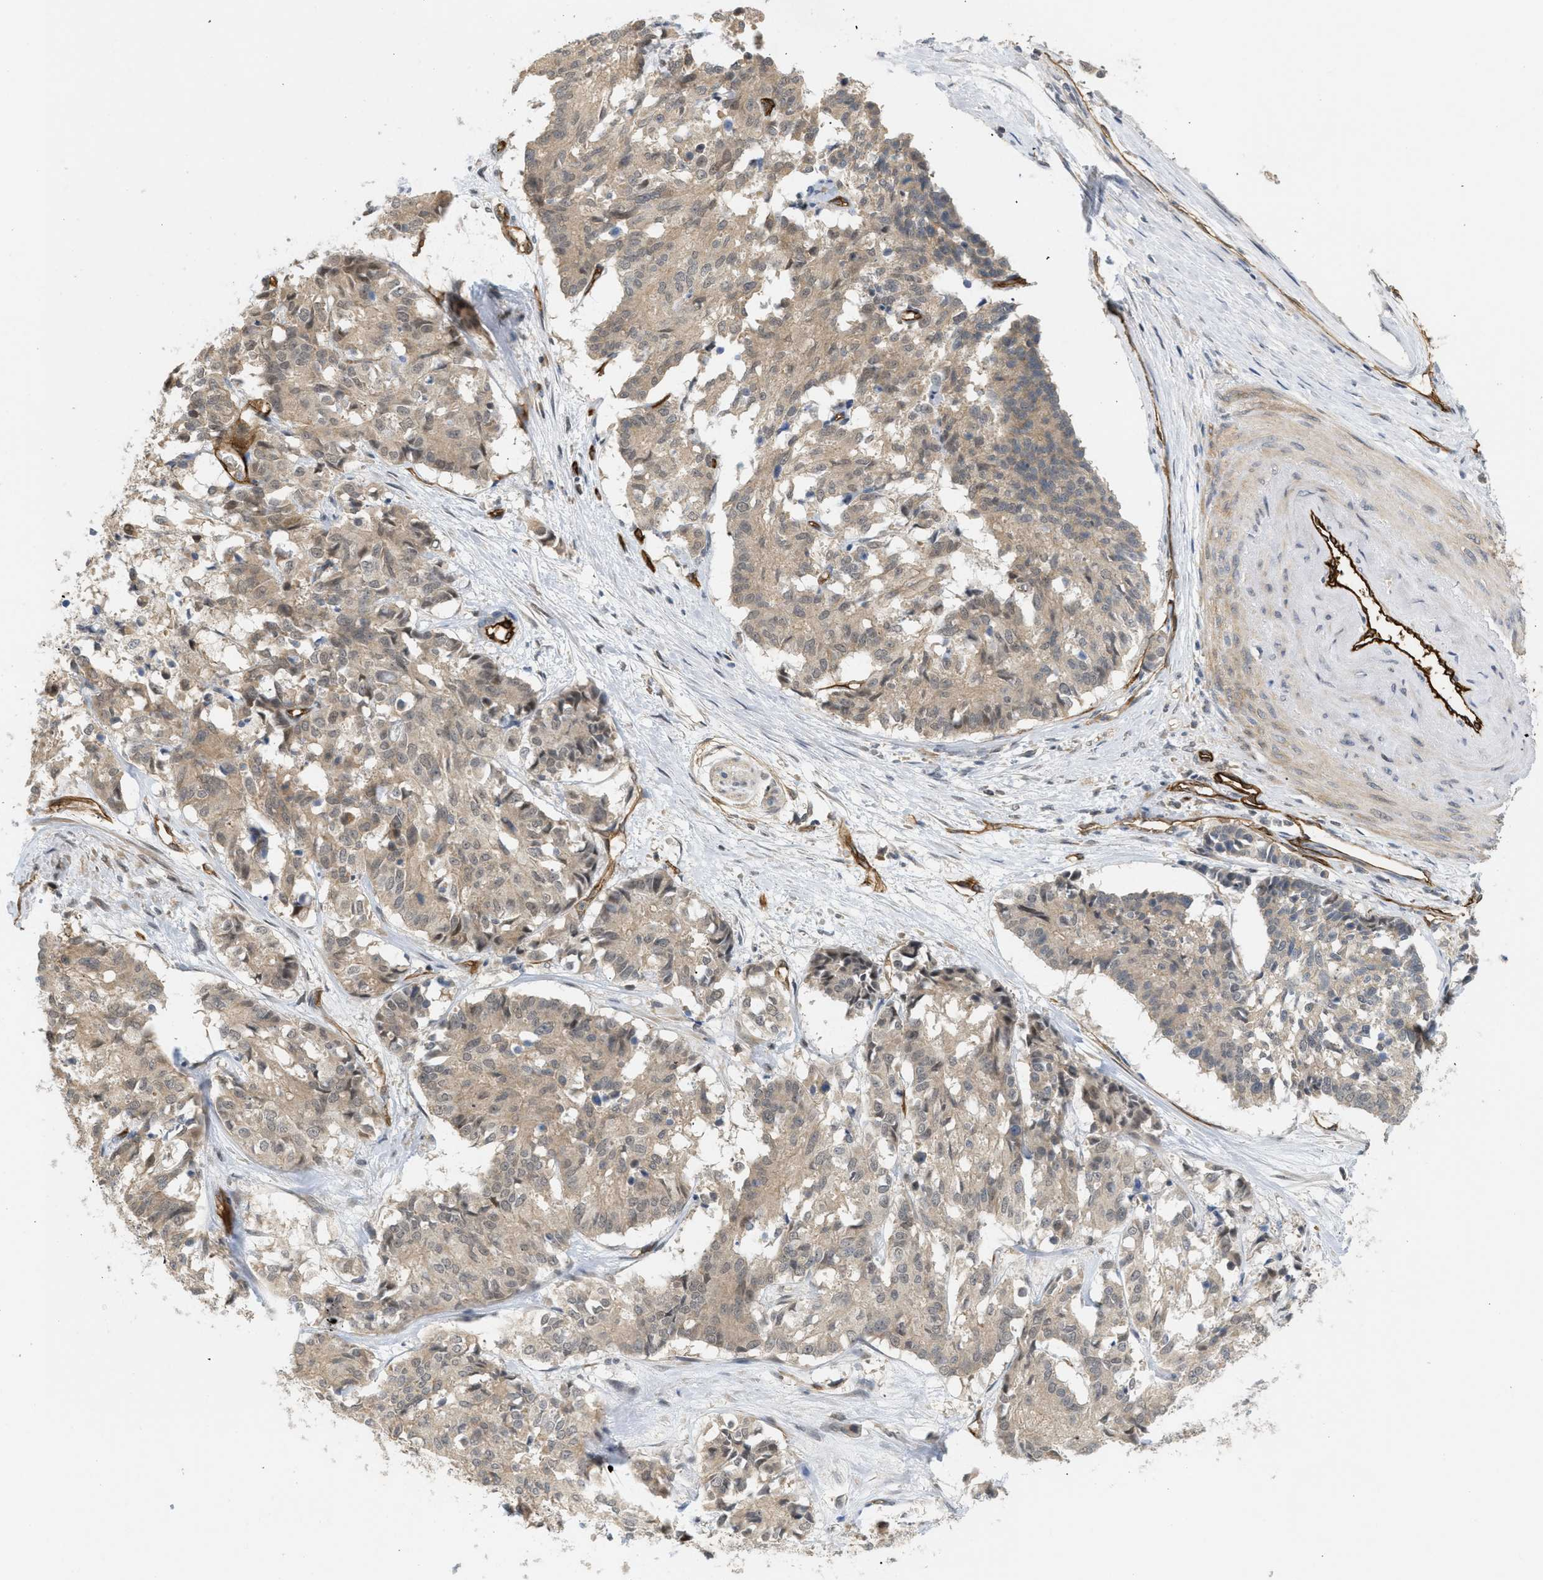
{"staining": {"intensity": "weak", "quantity": ">75%", "location": "cytoplasmic/membranous"}, "tissue": "cervical cancer", "cell_type": "Tumor cells", "image_type": "cancer", "snomed": [{"axis": "morphology", "description": "Squamous cell carcinoma, NOS"}, {"axis": "topography", "description": "Cervix"}], "caption": "The photomicrograph exhibits staining of cervical cancer, revealing weak cytoplasmic/membranous protein expression (brown color) within tumor cells.", "gene": "PALMD", "patient": {"sex": "female", "age": 35}}